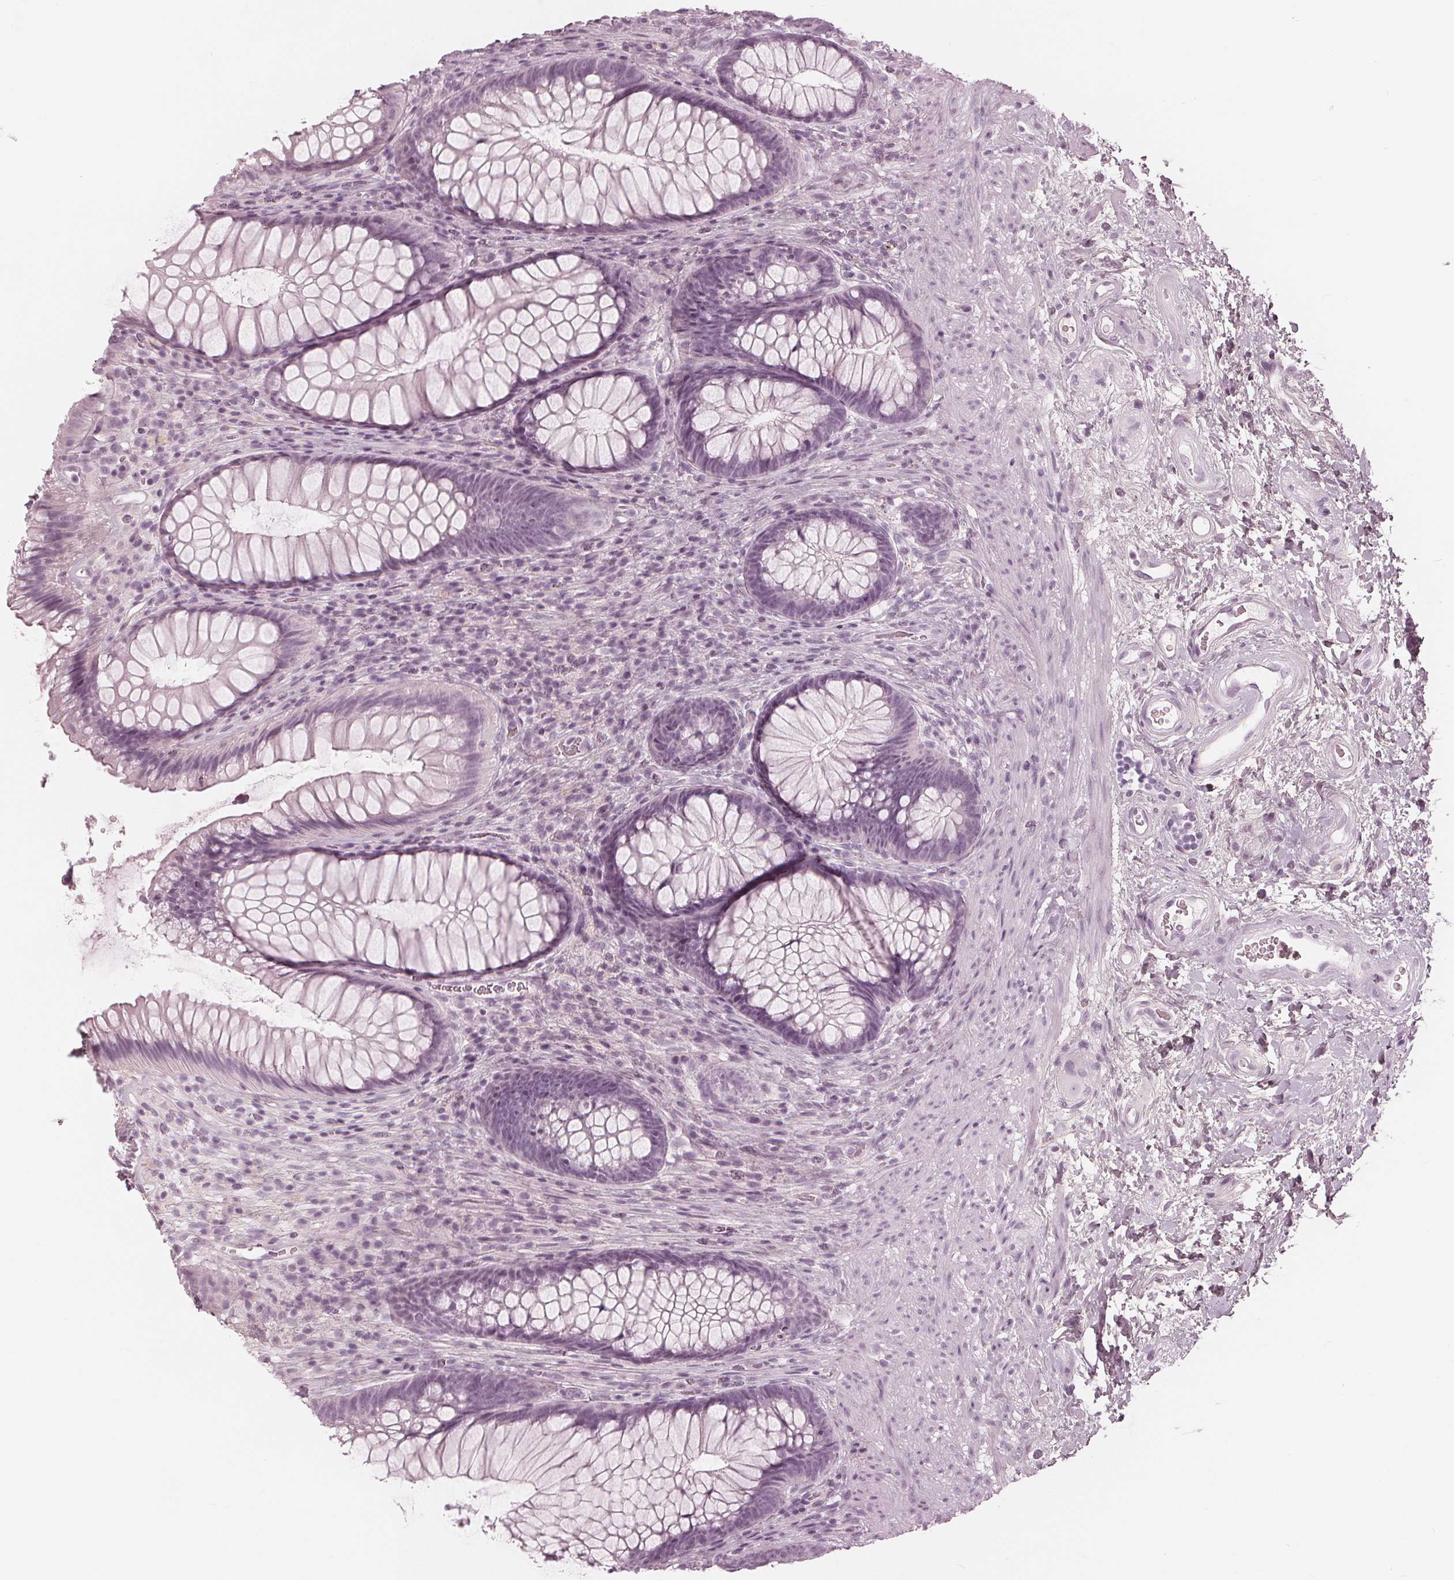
{"staining": {"intensity": "negative", "quantity": "none", "location": "none"}, "tissue": "rectum", "cell_type": "Glandular cells", "image_type": "normal", "snomed": [{"axis": "morphology", "description": "Normal tissue, NOS"}, {"axis": "topography", "description": "Smooth muscle"}, {"axis": "topography", "description": "Rectum"}], "caption": "This is an immunohistochemistry (IHC) photomicrograph of benign rectum. There is no expression in glandular cells.", "gene": "PAEP", "patient": {"sex": "male", "age": 53}}